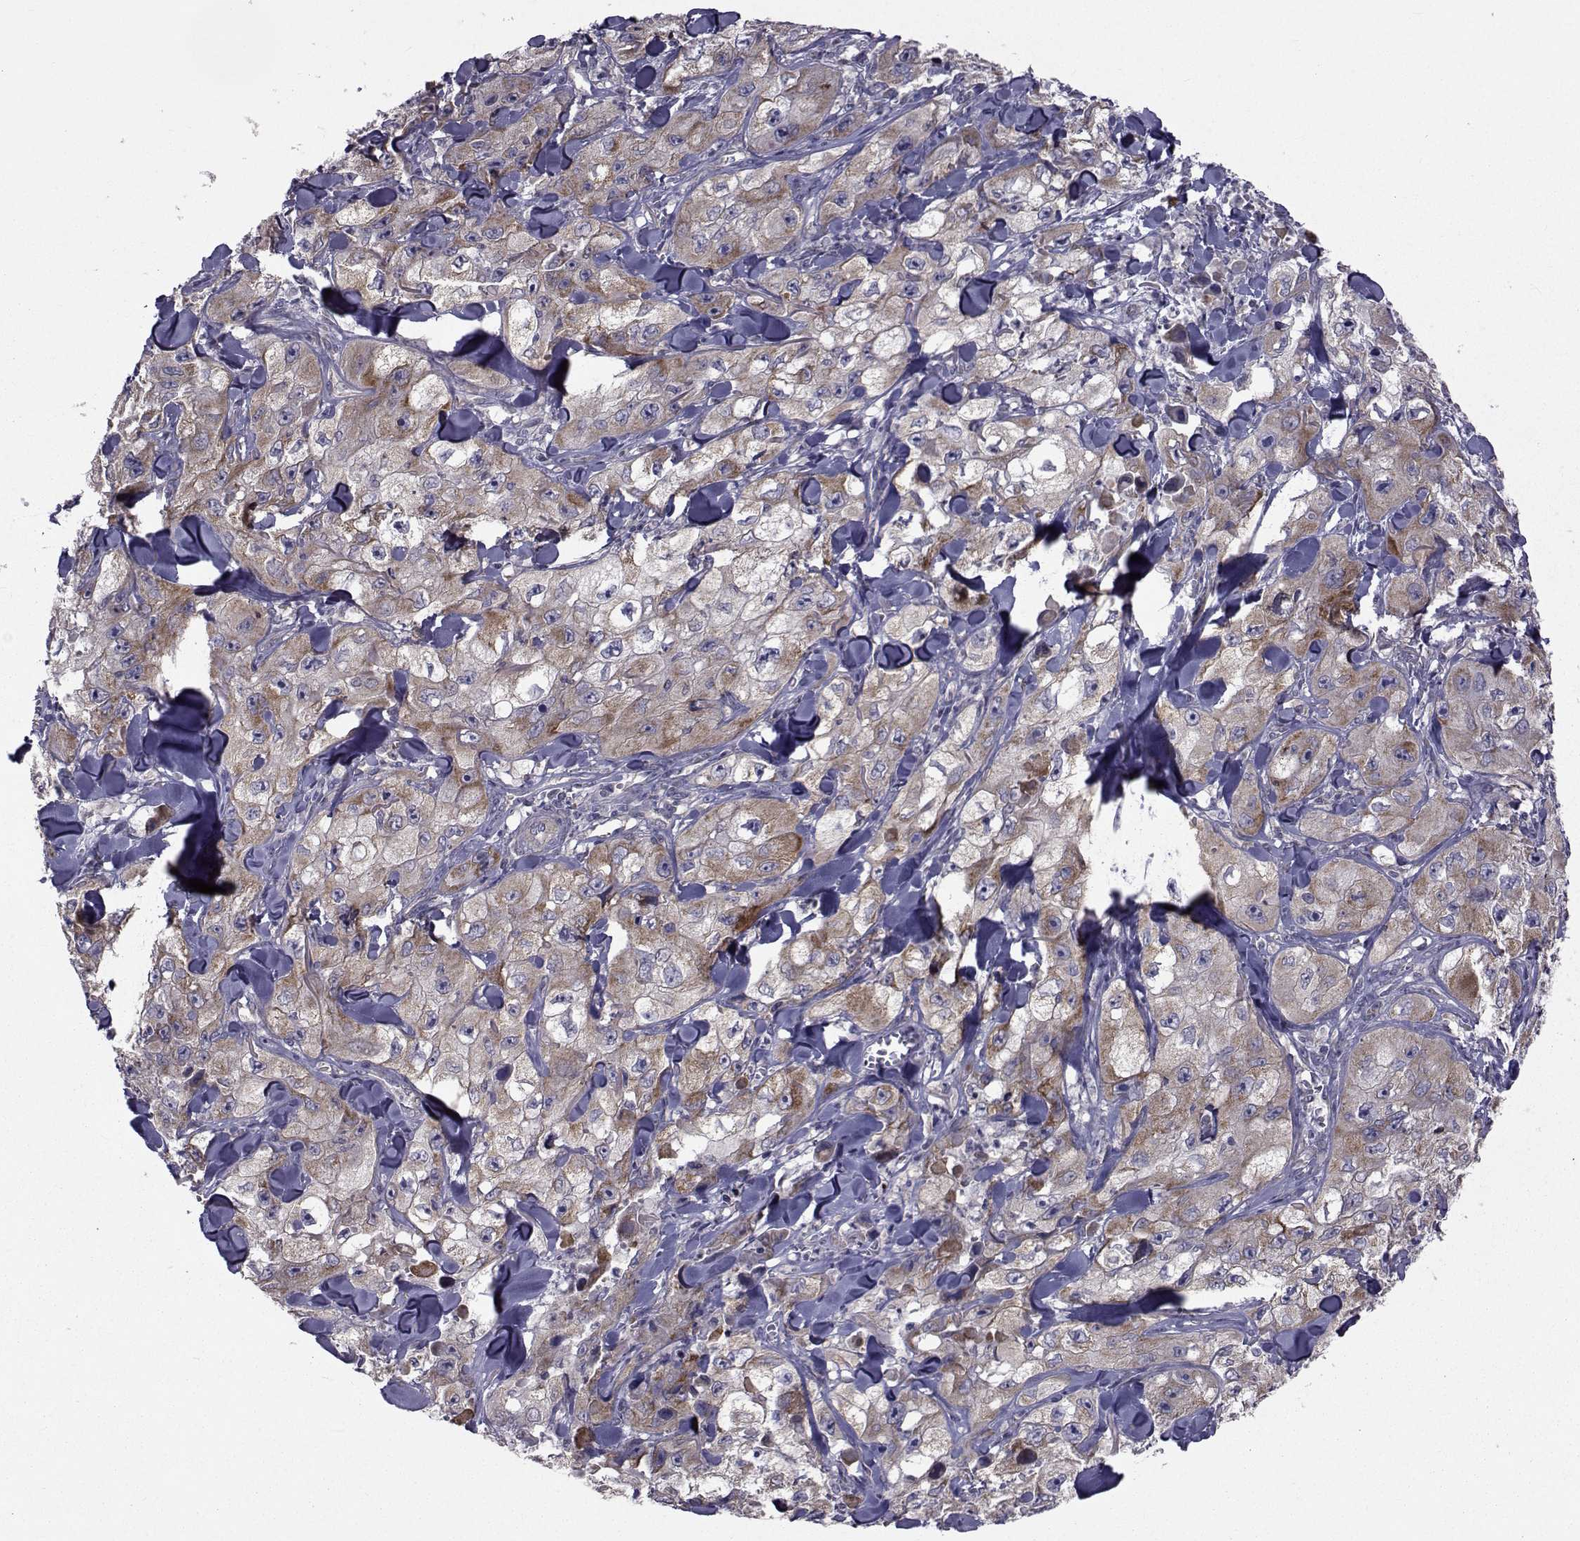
{"staining": {"intensity": "negative", "quantity": "none", "location": "none"}, "tissue": "skin cancer", "cell_type": "Tumor cells", "image_type": "cancer", "snomed": [{"axis": "morphology", "description": "Squamous cell carcinoma, NOS"}, {"axis": "topography", "description": "Skin"}, {"axis": "topography", "description": "Subcutis"}], "caption": "High magnification brightfield microscopy of skin cancer (squamous cell carcinoma) stained with DAB (brown) and counterstained with hematoxylin (blue): tumor cells show no significant expression.", "gene": "CFAP74", "patient": {"sex": "male", "age": 73}}